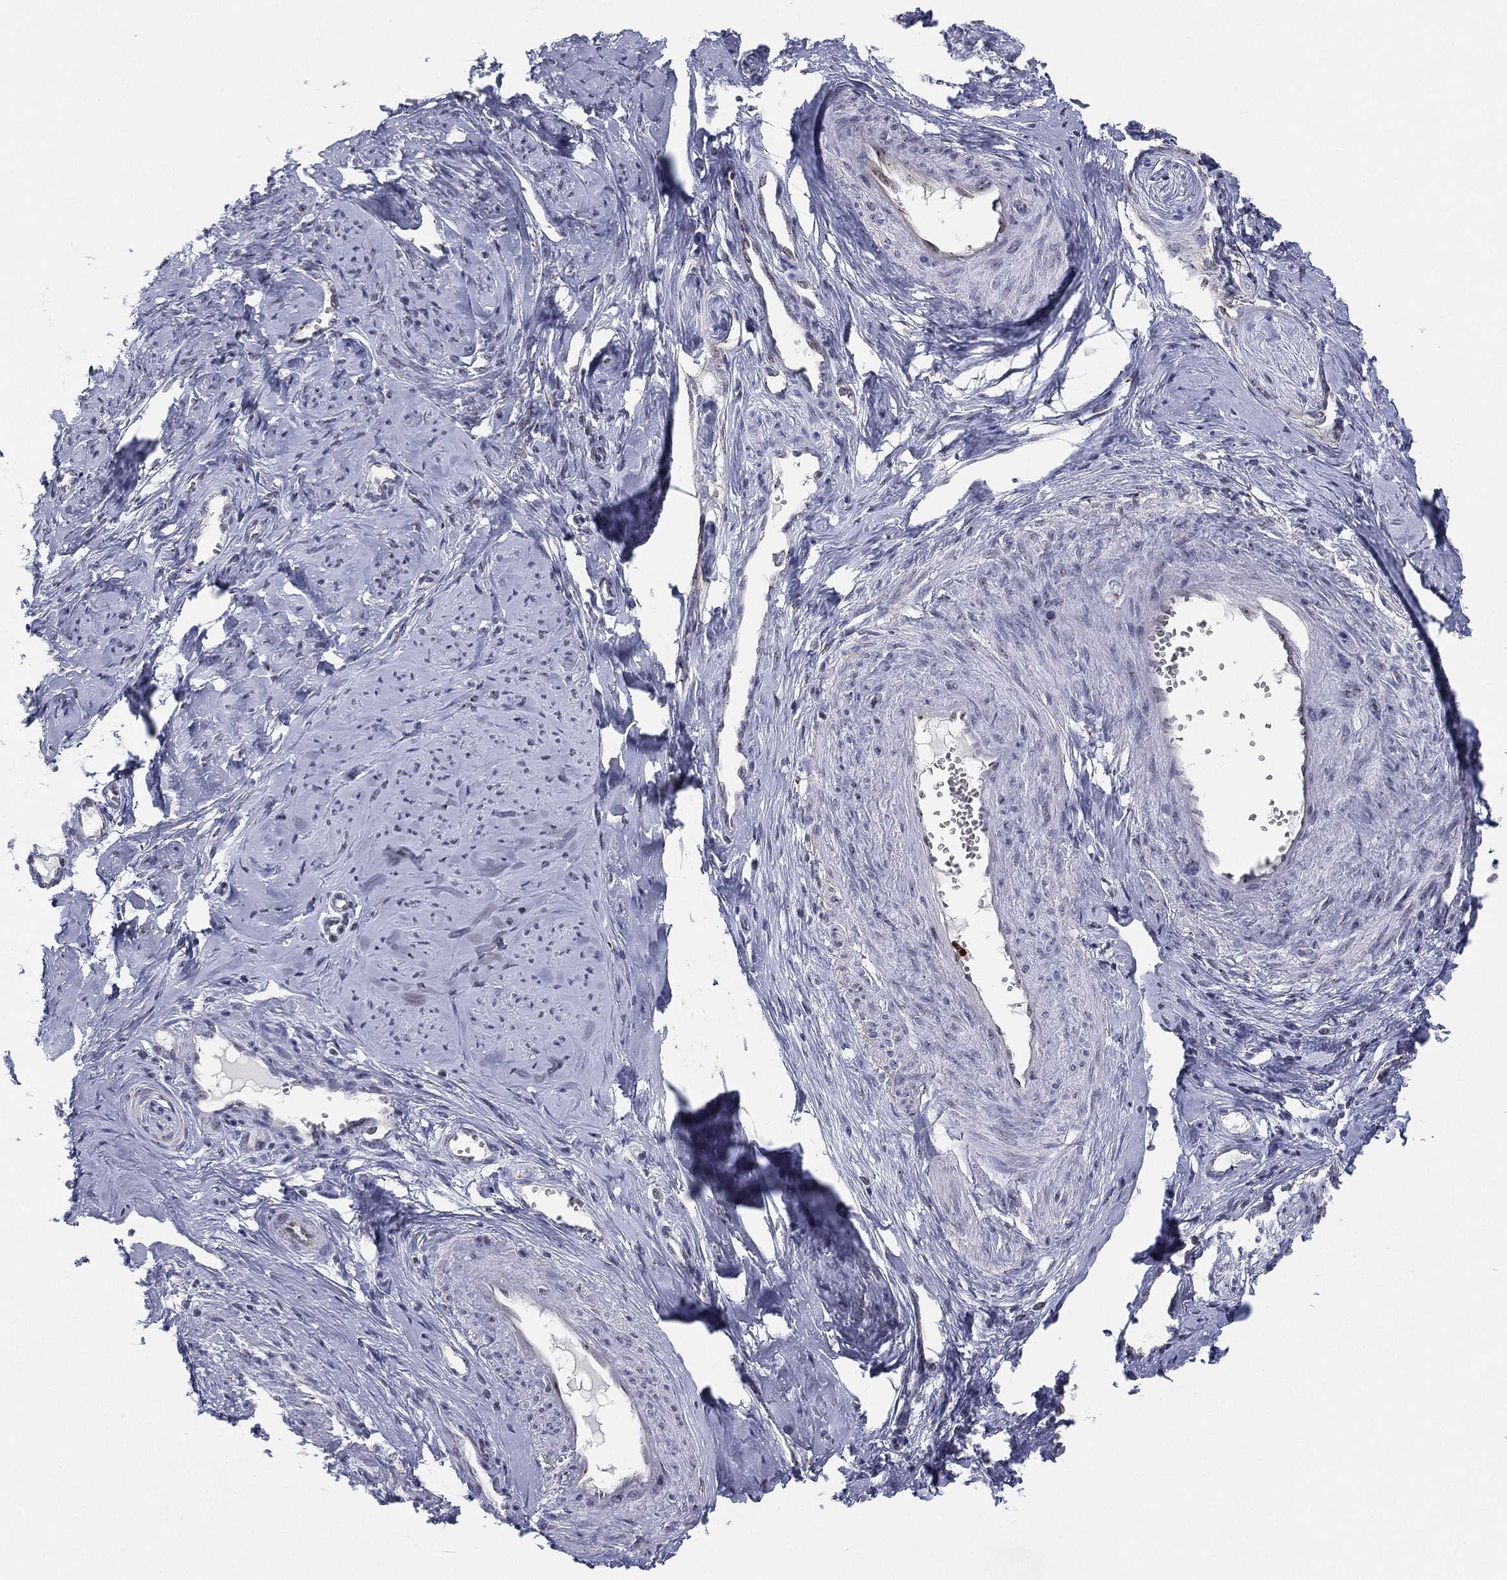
{"staining": {"intensity": "negative", "quantity": "none", "location": "none"}, "tissue": "smooth muscle", "cell_type": "Smooth muscle cells", "image_type": "normal", "snomed": [{"axis": "morphology", "description": "Normal tissue, NOS"}, {"axis": "topography", "description": "Smooth muscle"}], "caption": "The image shows no significant expression in smooth muscle cells of smooth muscle.", "gene": "CD177", "patient": {"sex": "female", "age": 48}}